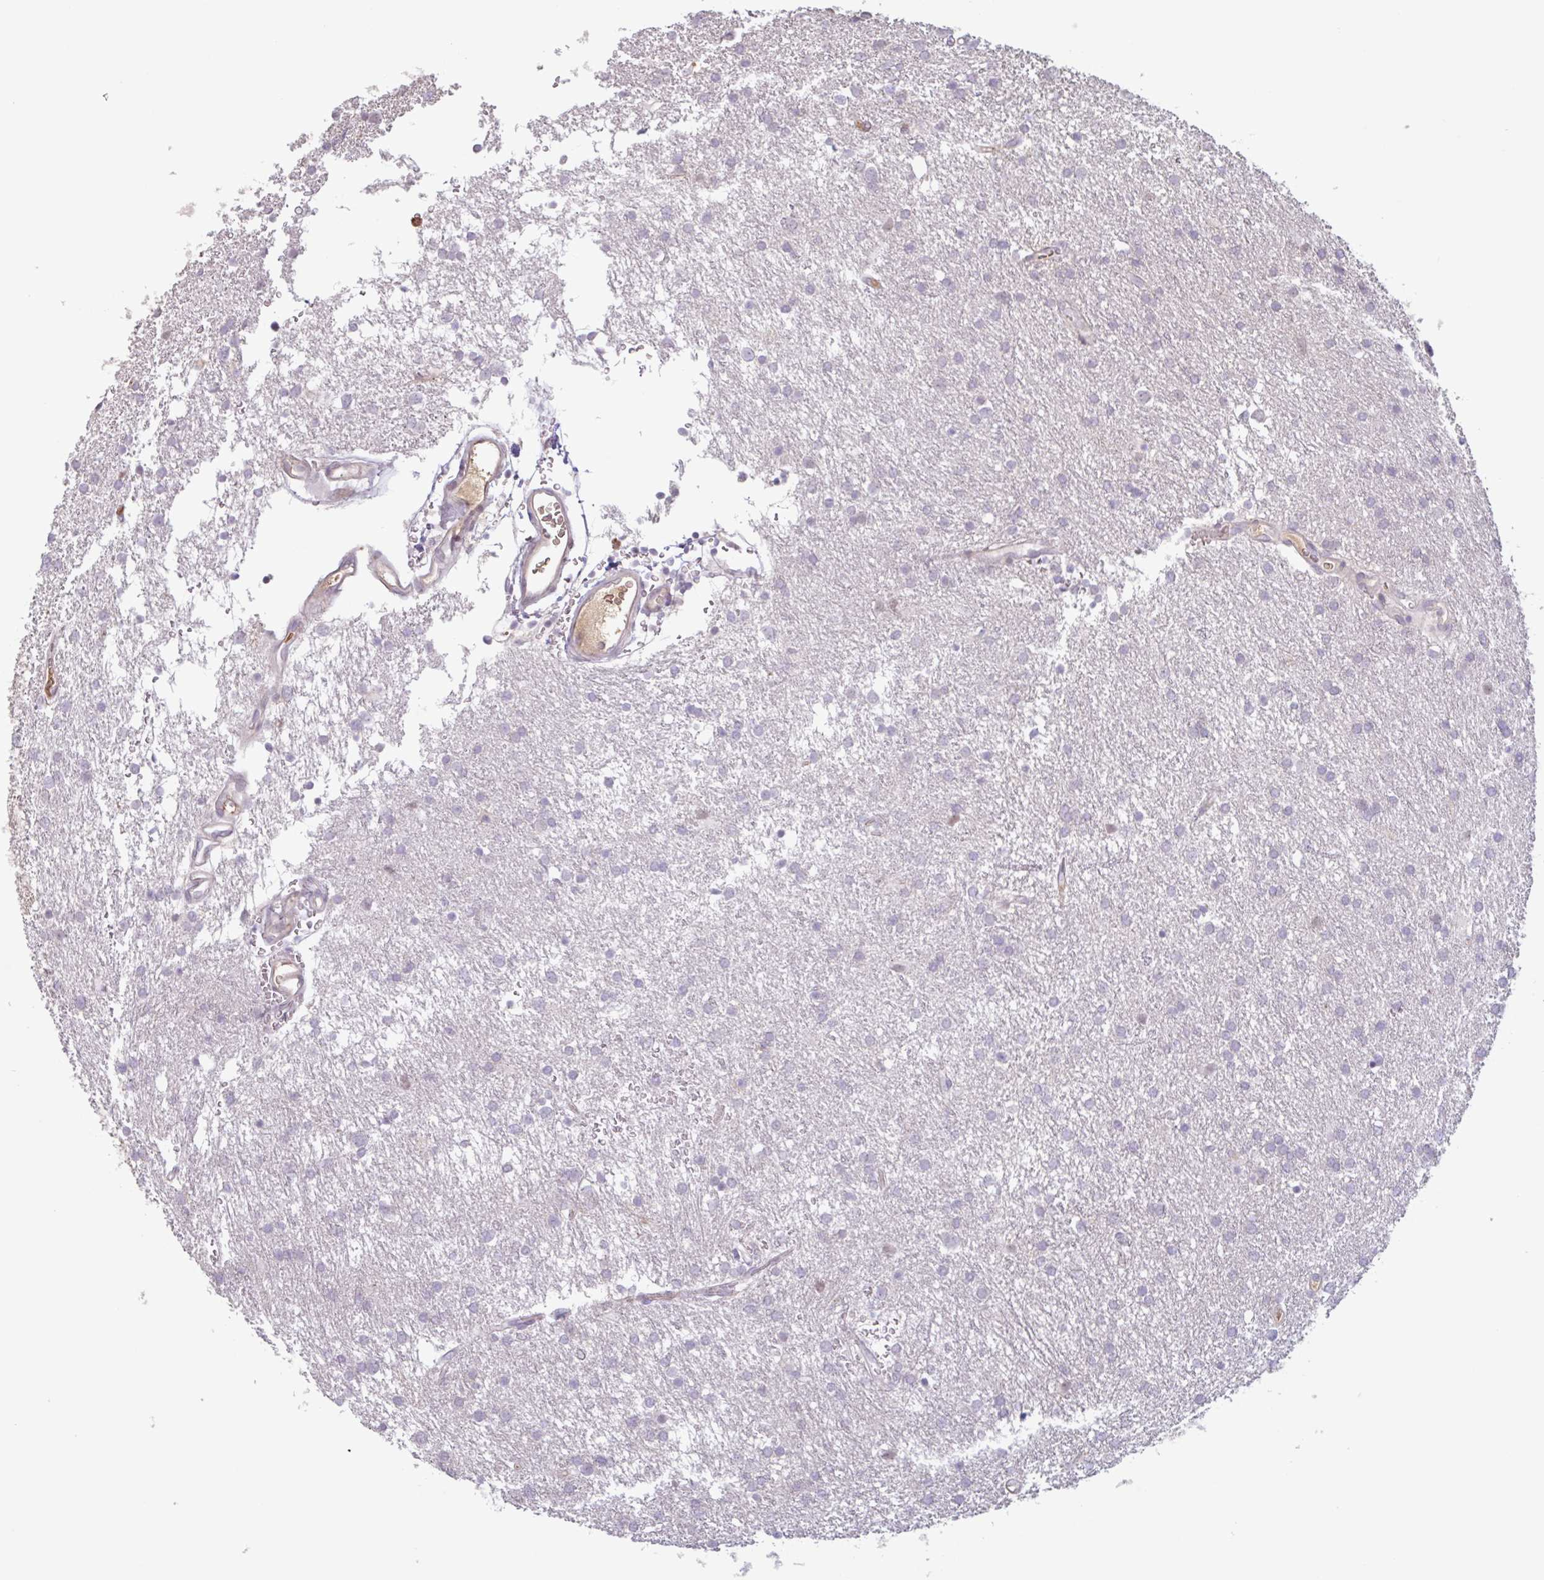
{"staining": {"intensity": "negative", "quantity": "none", "location": "none"}, "tissue": "glioma", "cell_type": "Tumor cells", "image_type": "cancer", "snomed": [{"axis": "morphology", "description": "Glioma, malignant, Low grade"}, {"axis": "topography", "description": "Brain"}], "caption": "The immunohistochemistry (IHC) micrograph has no significant expression in tumor cells of glioma tissue.", "gene": "TAF1D", "patient": {"sex": "female", "age": 32}}